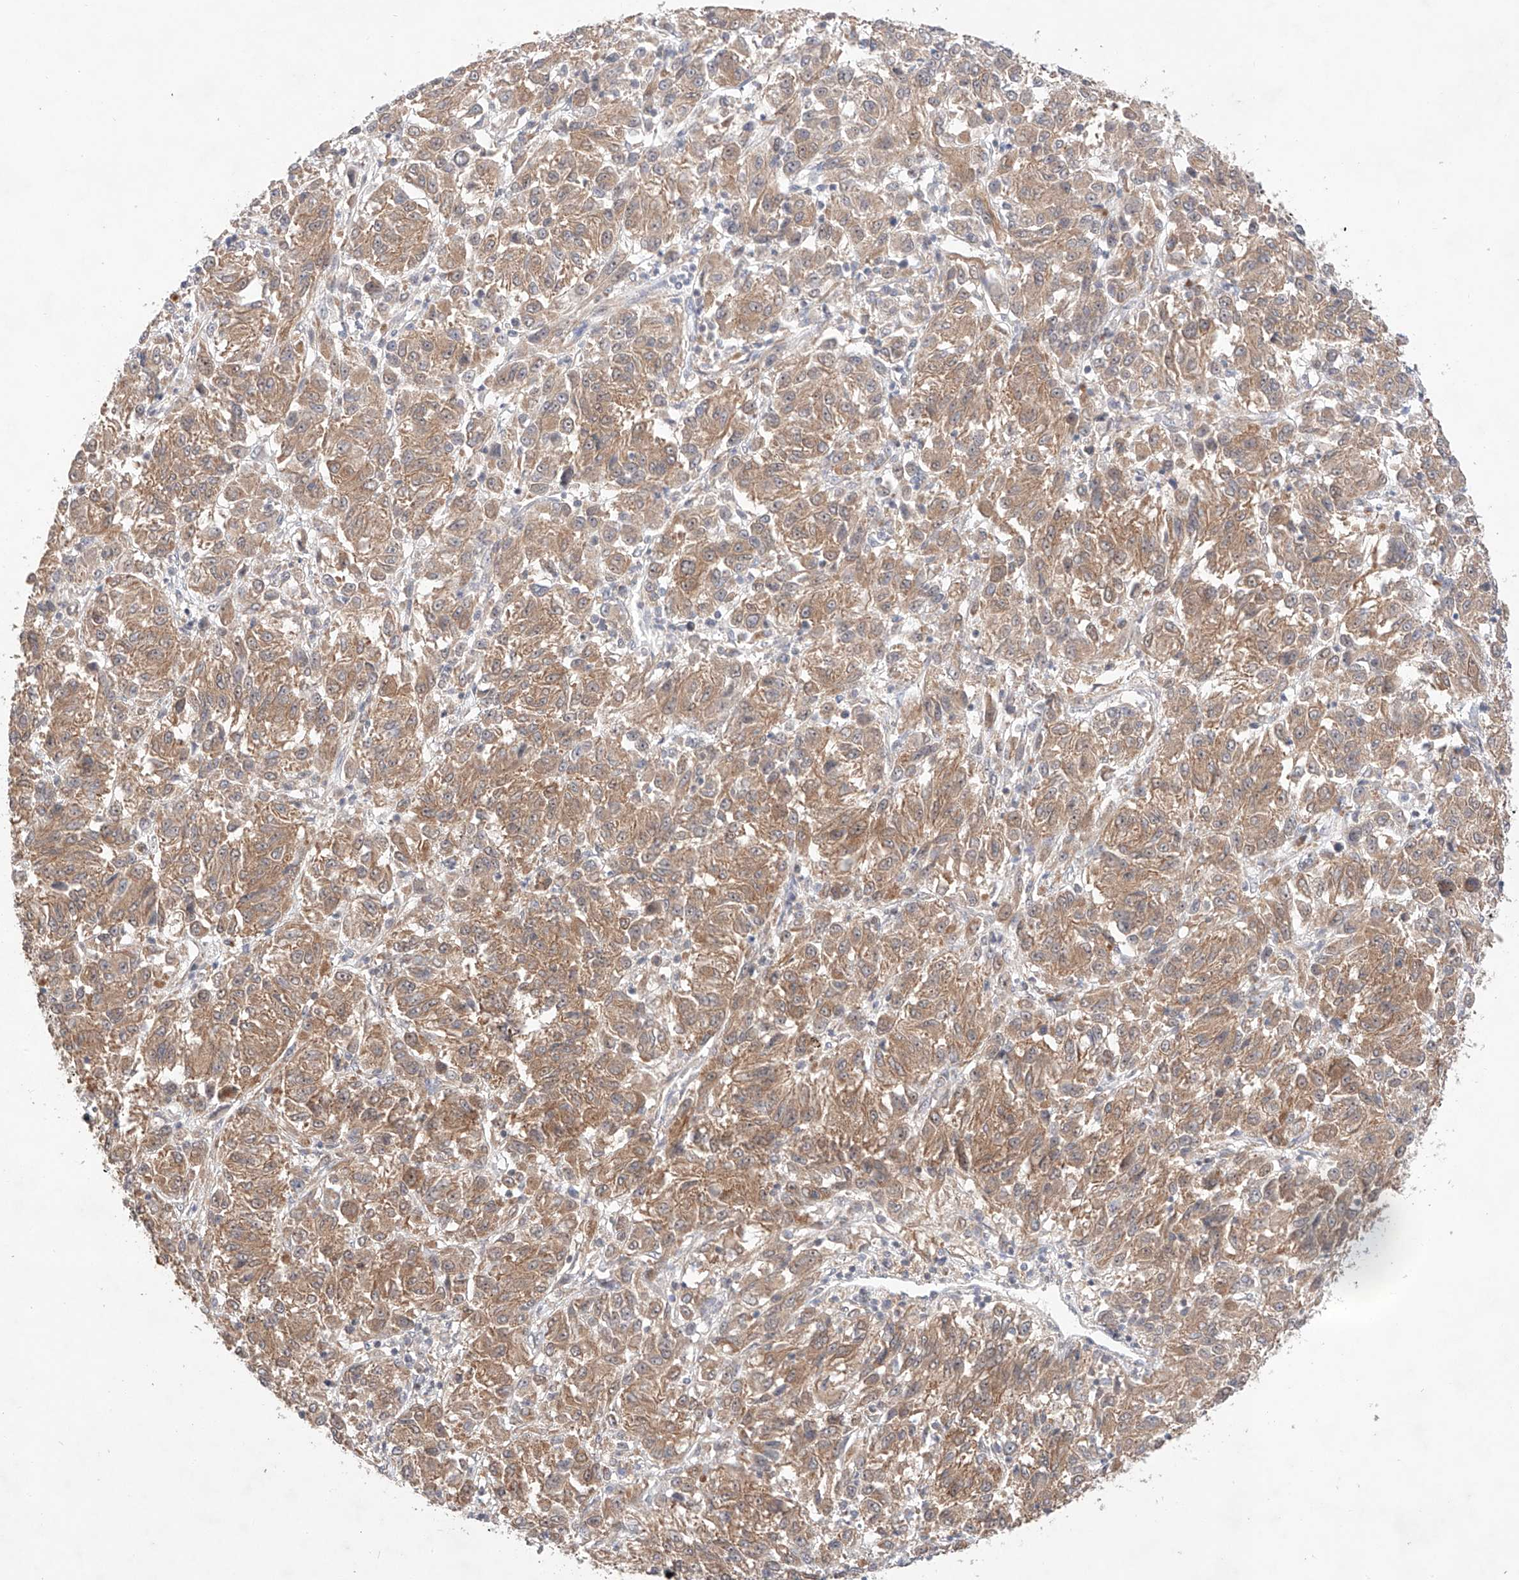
{"staining": {"intensity": "weak", "quantity": ">75%", "location": "cytoplasmic/membranous"}, "tissue": "melanoma", "cell_type": "Tumor cells", "image_type": "cancer", "snomed": [{"axis": "morphology", "description": "Malignant melanoma, Metastatic site"}, {"axis": "topography", "description": "Lung"}], "caption": "Melanoma stained with a protein marker shows weak staining in tumor cells.", "gene": "TSR2", "patient": {"sex": "male", "age": 64}}